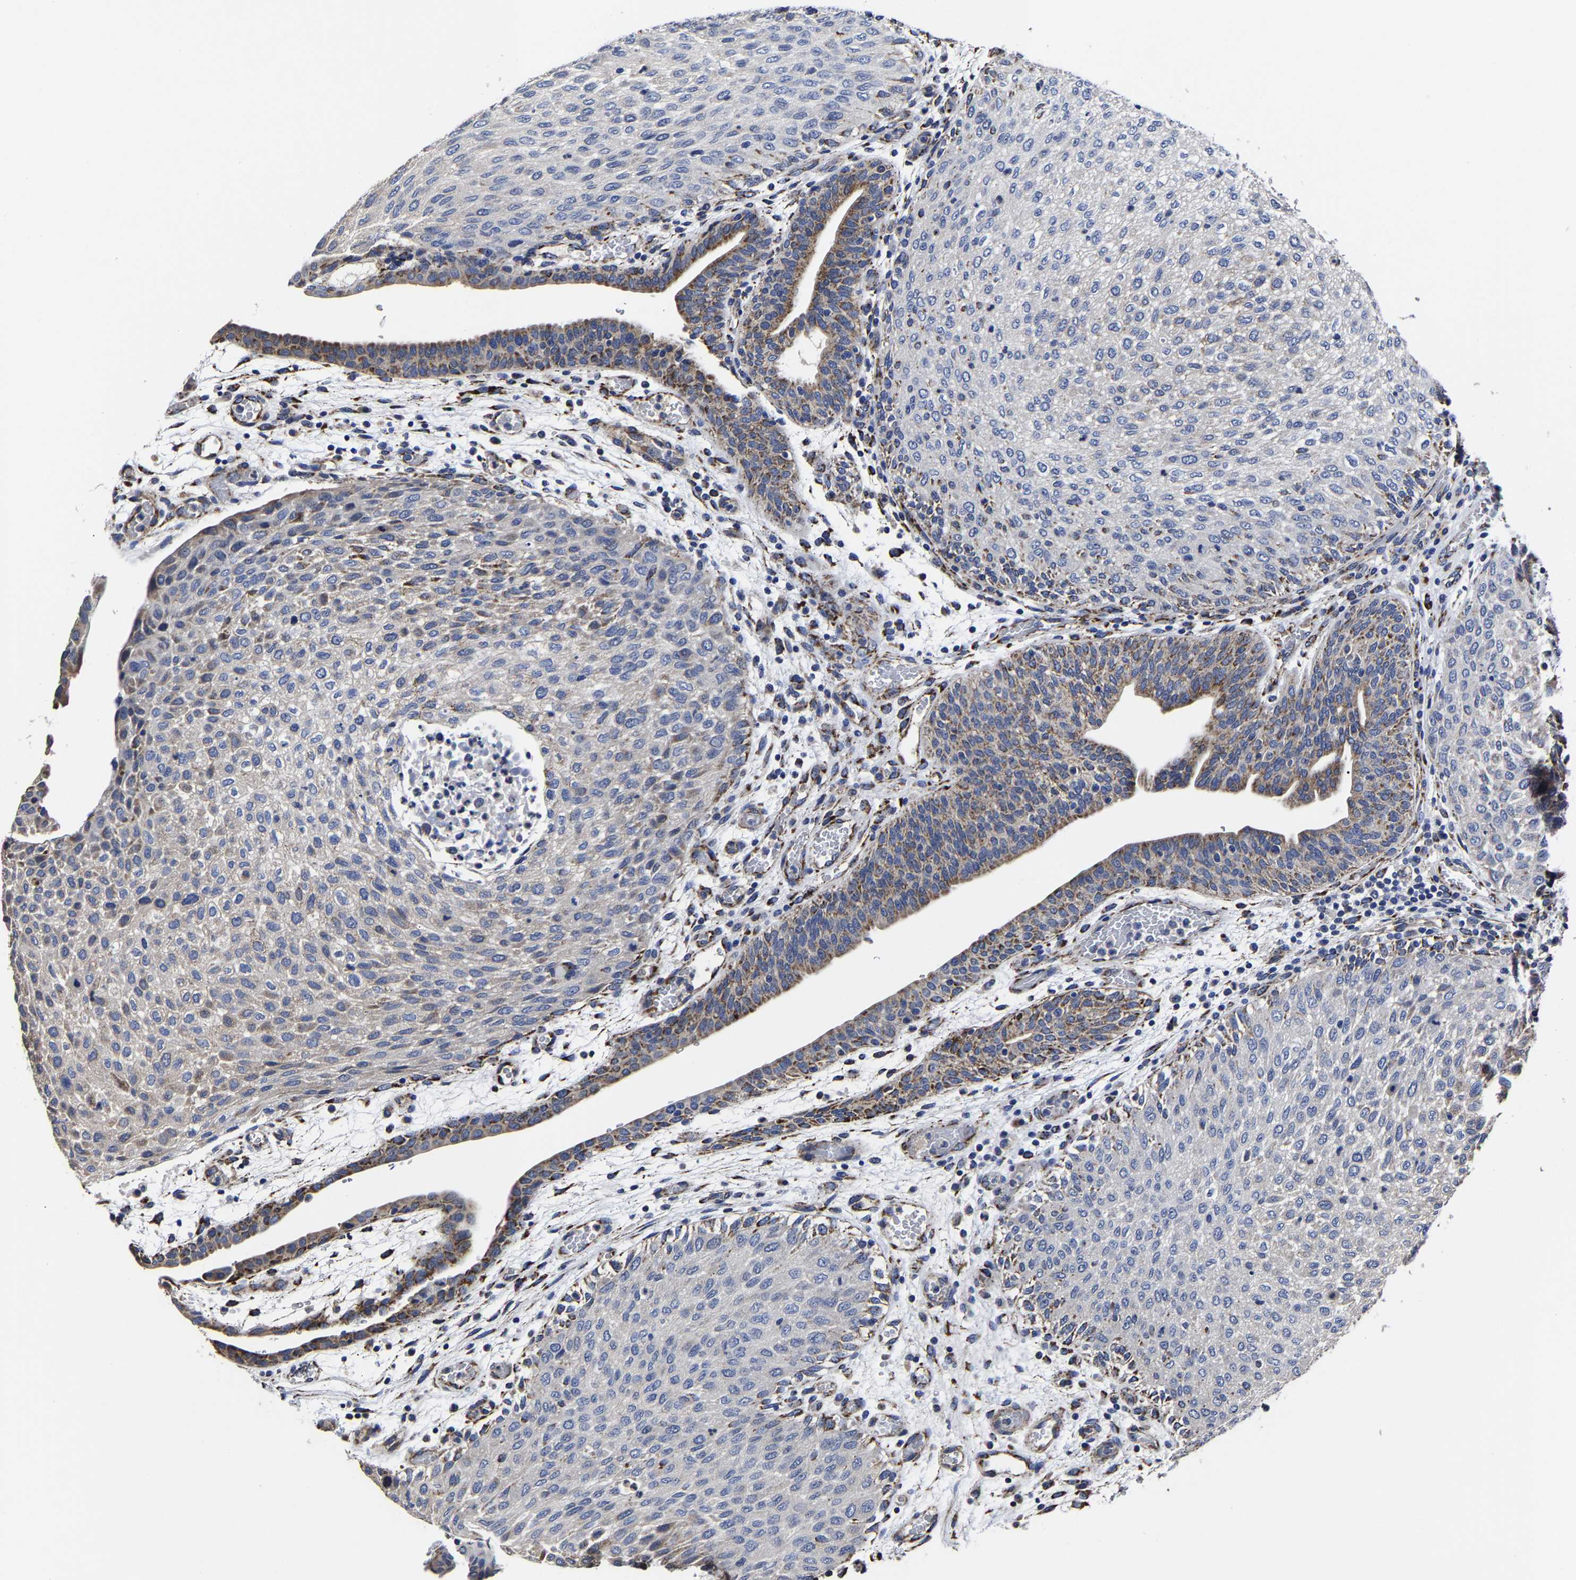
{"staining": {"intensity": "negative", "quantity": "none", "location": "none"}, "tissue": "urothelial cancer", "cell_type": "Tumor cells", "image_type": "cancer", "snomed": [{"axis": "morphology", "description": "Urothelial carcinoma, Low grade"}, {"axis": "morphology", "description": "Urothelial carcinoma, High grade"}, {"axis": "topography", "description": "Urinary bladder"}], "caption": "Human high-grade urothelial carcinoma stained for a protein using IHC displays no positivity in tumor cells.", "gene": "AASS", "patient": {"sex": "male", "age": 35}}